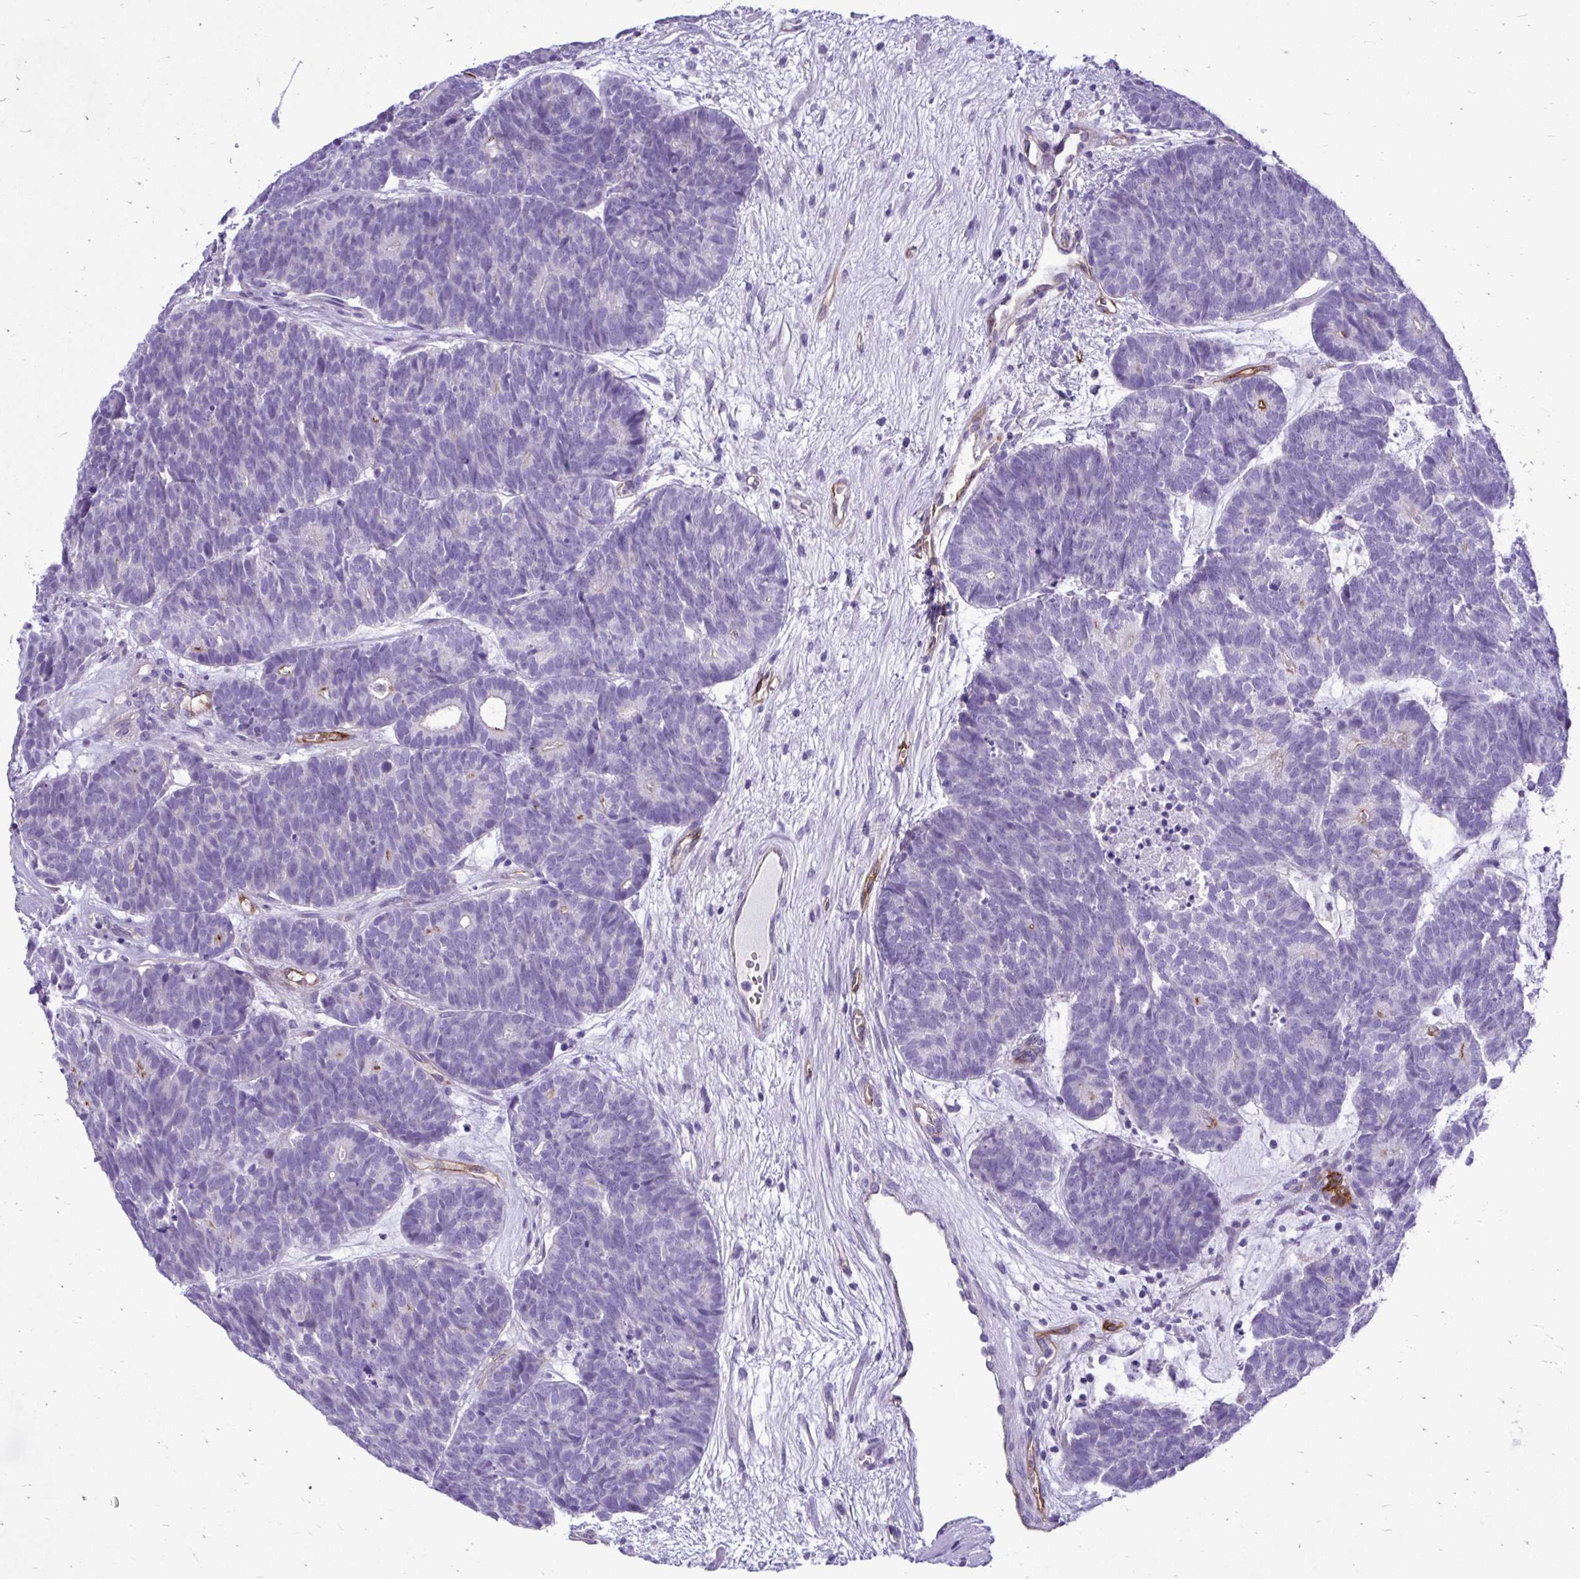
{"staining": {"intensity": "negative", "quantity": "none", "location": "none"}, "tissue": "head and neck cancer", "cell_type": "Tumor cells", "image_type": "cancer", "snomed": [{"axis": "morphology", "description": "Adenocarcinoma, NOS"}, {"axis": "topography", "description": "Head-Neck"}], "caption": "Human head and neck cancer stained for a protein using immunohistochemistry displays no positivity in tumor cells.", "gene": "ABCG2", "patient": {"sex": "female", "age": 81}}